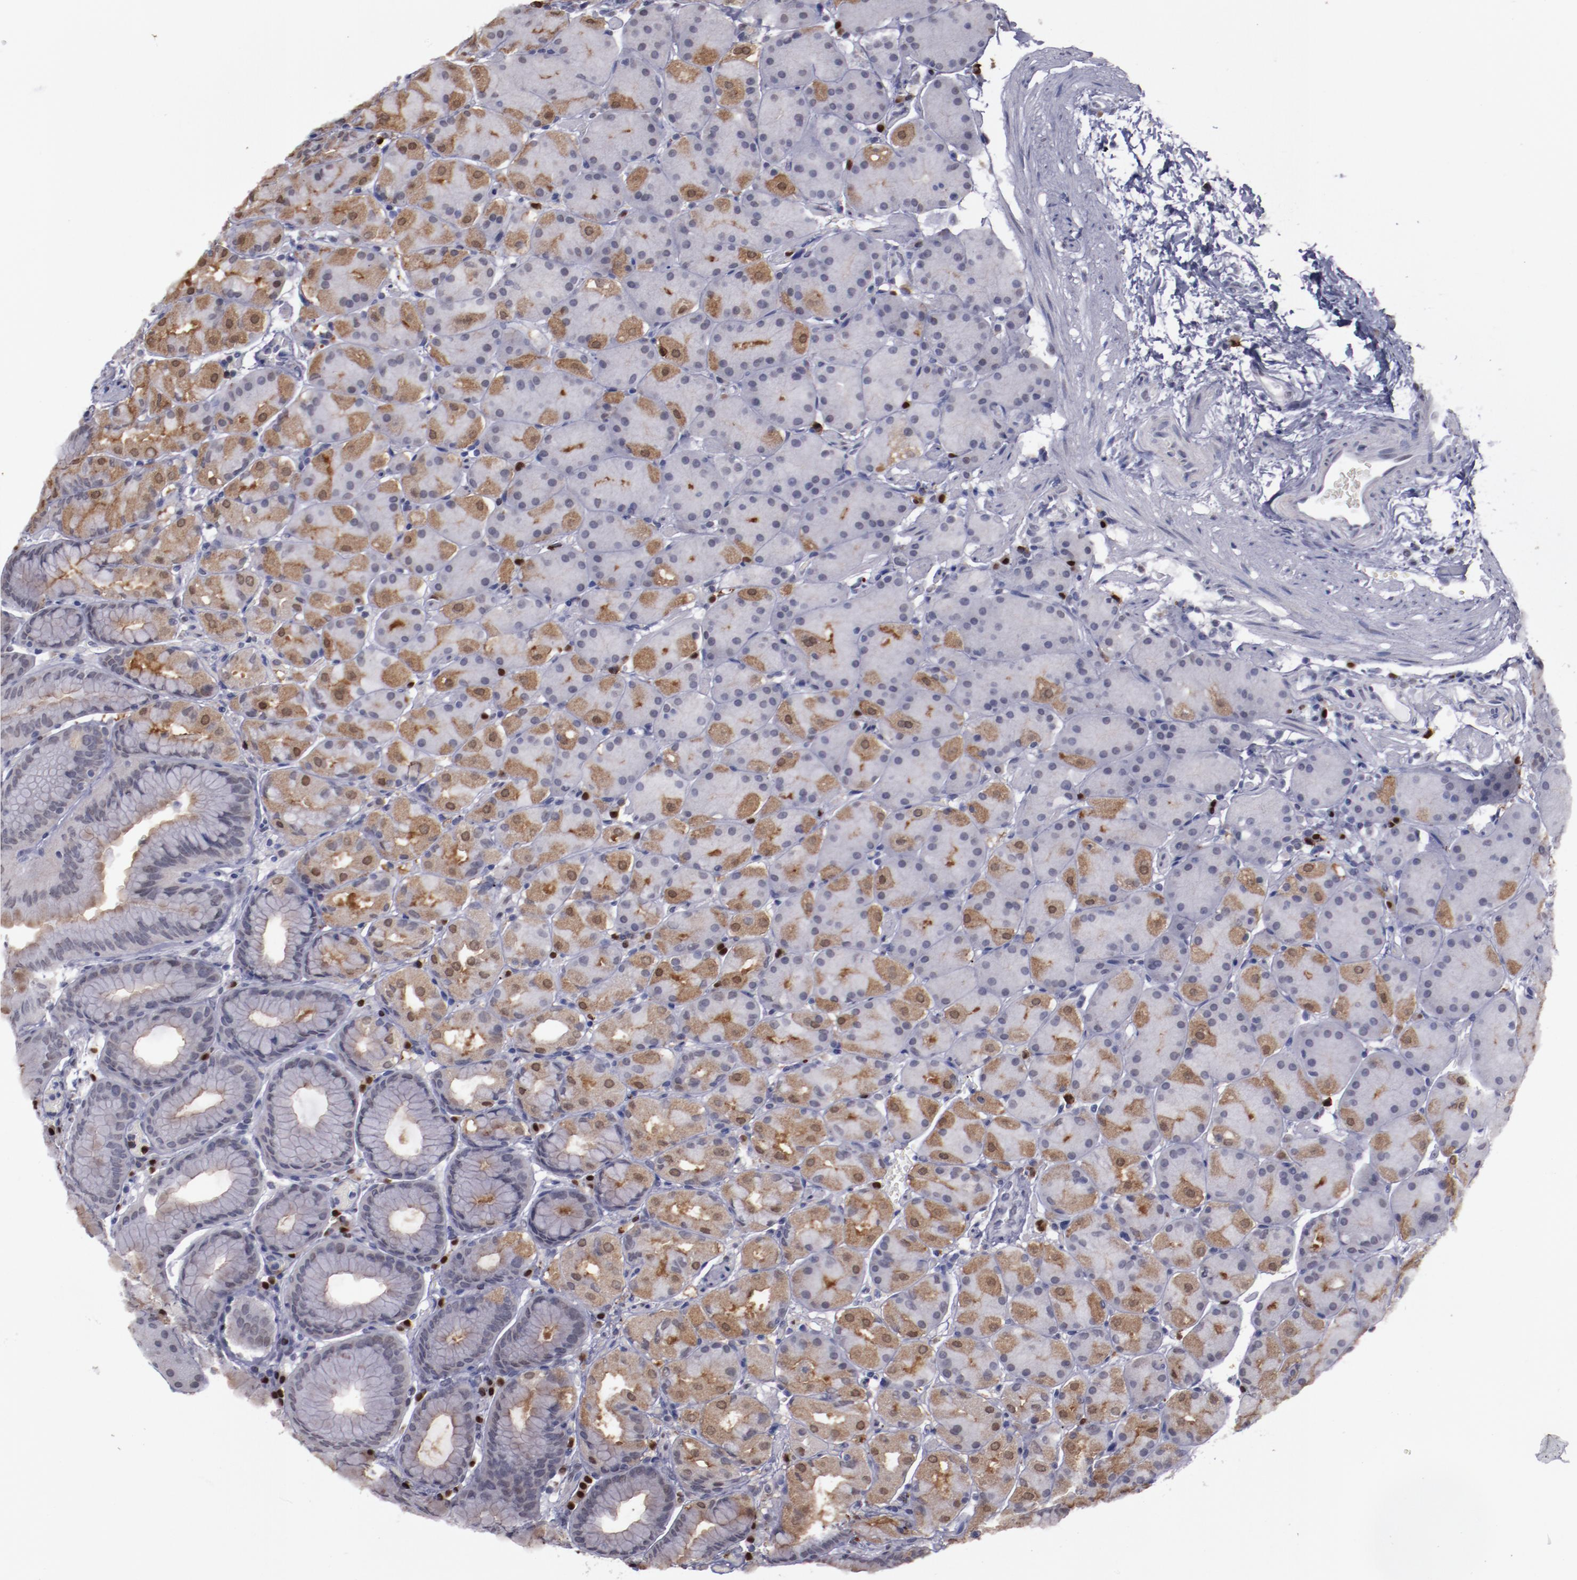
{"staining": {"intensity": "moderate", "quantity": "25%-75%", "location": "cytoplasmic/membranous,nuclear"}, "tissue": "stomach", "cell_type": "Glandular cells", "image_type": "normal", "snomed": [{"axis": "morphology", "description": "Normal tissue, NOS"}, {"axis": "topography", "description": "Stomach, upper"}, {"axis": "topography", "description": "Stomach"}], "caption": "Human stomach stained with a protein marker displays moderate staining in glandular cells.", "gene": "IRF4", "patient": {"sex": "male", "age": 76}}